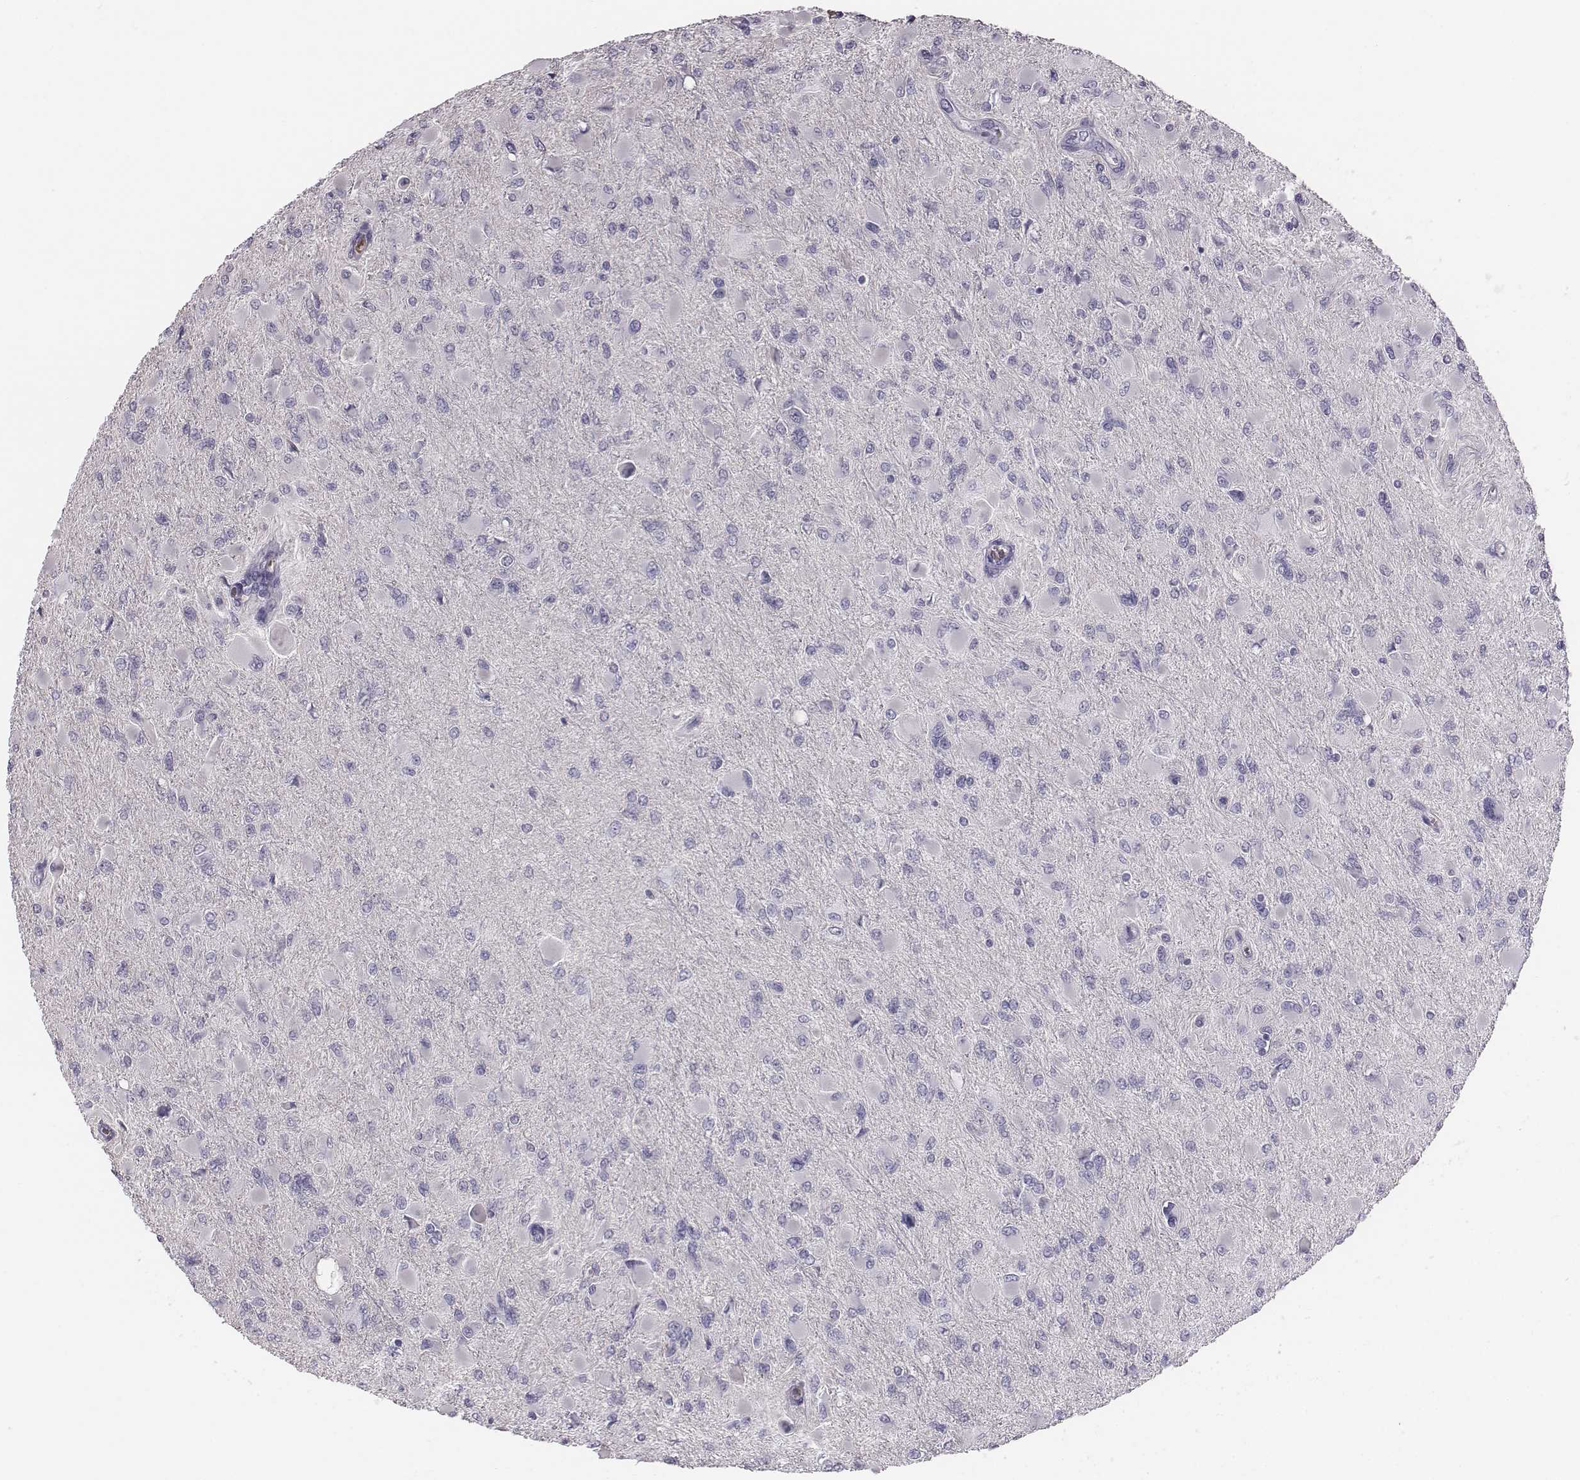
{"staining": {"intensity": "negative", "quantity": "none", "location": "none"}, "tissue": "glioma", "cell_type": "Tumor cells", "image_type": "cancer", "snomed": [{"axis": "morphology", "description": "Glioma, malignant, High grade"}, {"axis": "topography", "description": "Cerebral cortex"}], "caption": "IHC photomicrograph of neoplastic tissue: glioma stained with DAB displays no significant protein positivity in tumor cells.", "gene": "HBZ", "patient": {"sex": "female", "age": 36}}